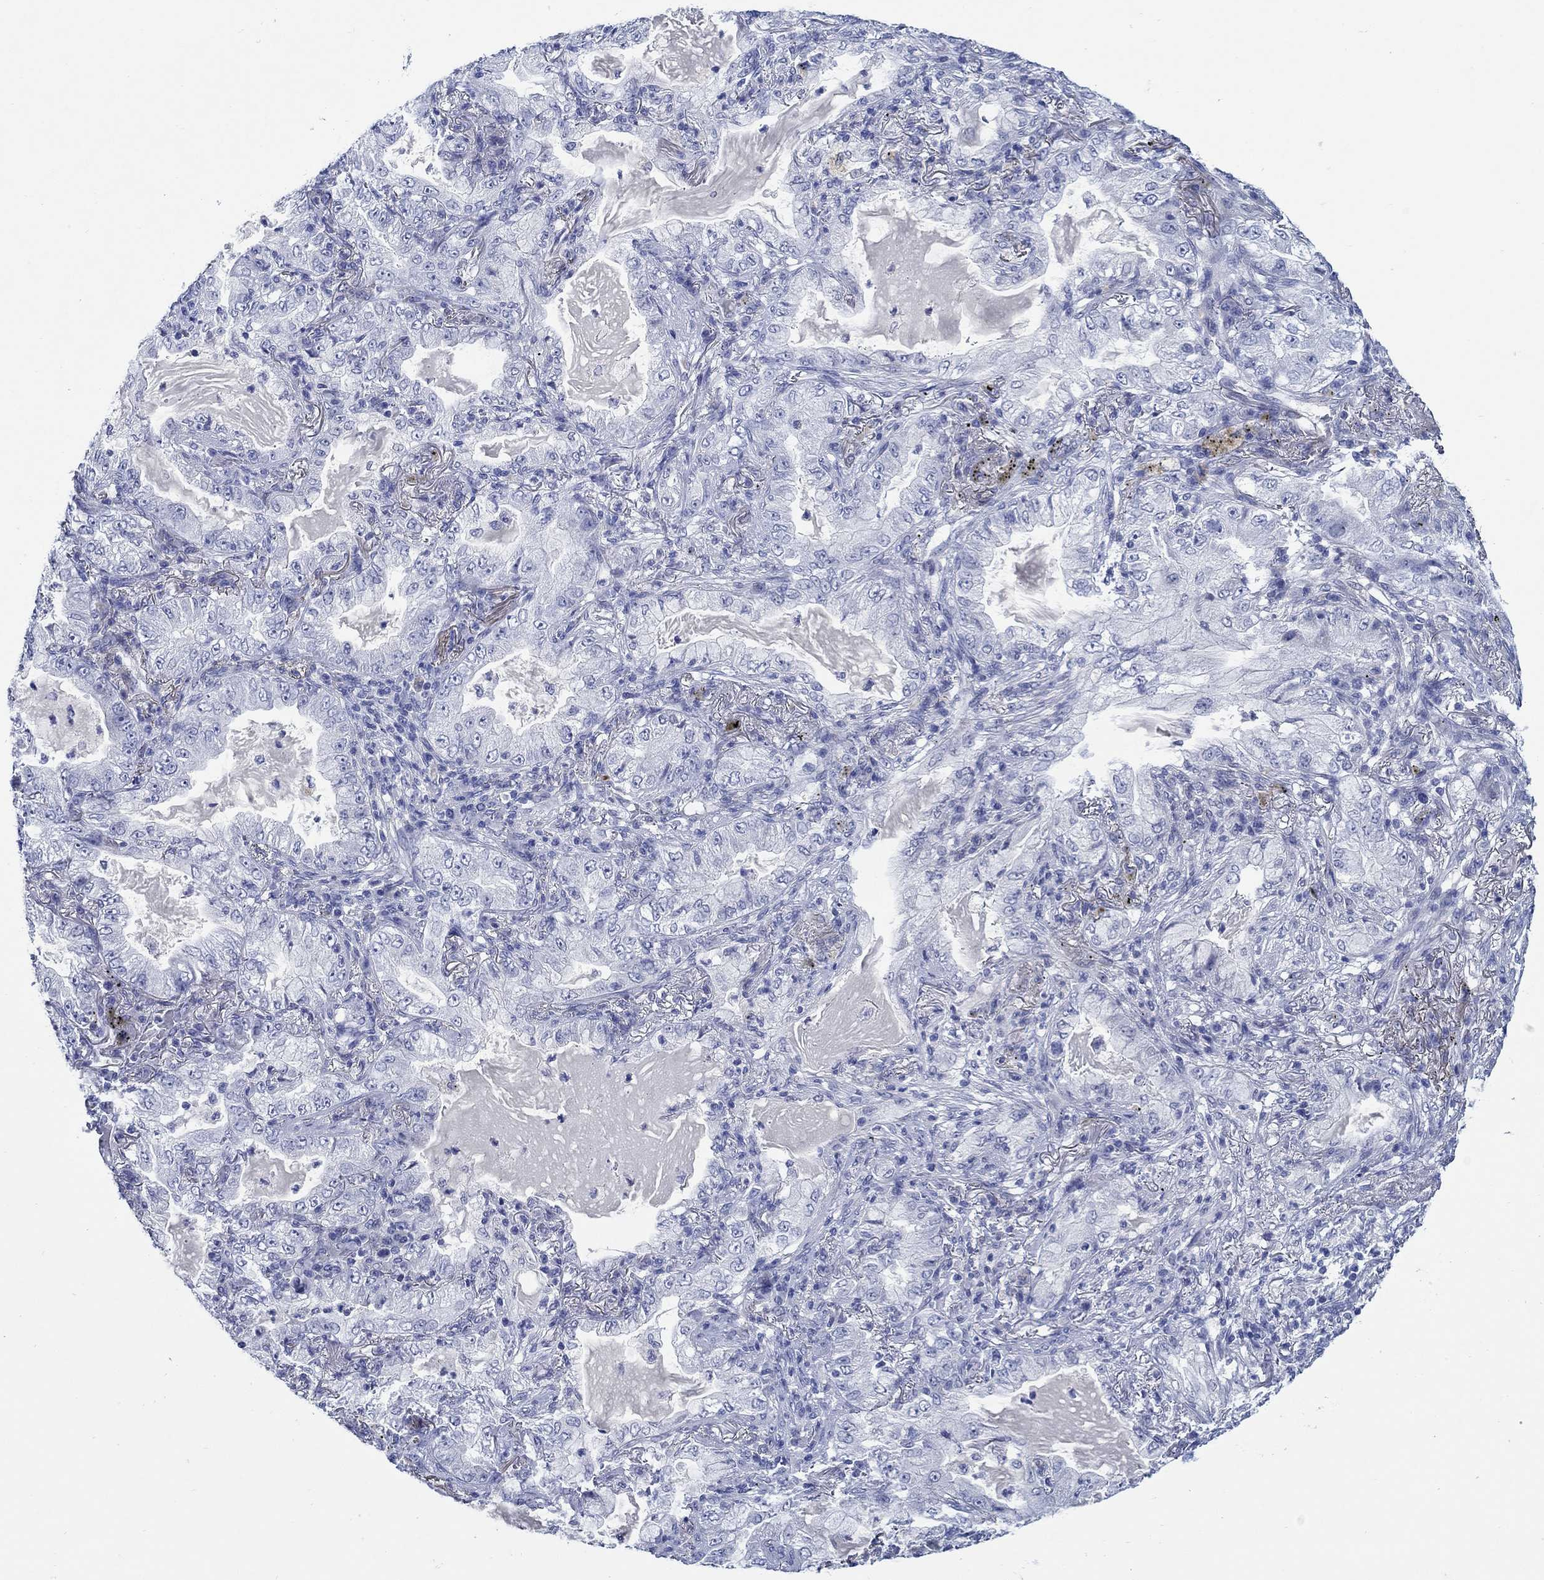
{"staining": {"intensity": "negative", "quantity": "none", "location": "none"}, "tissue": "lung cancer", "cell_type": "Tumor cells", "image_type": "cancer", "snomed": [{"axis": "morphology", "description": "Adenocarcinoma, NOS"}, {"axis": "topography", "description": "Lung"}], "caption": "A micrograph of human lung cancer (adenocarcinoma) is negative for staining in tumor cells.", "gene": "MC2R", "patient": {"sex": "female", "age": 73}}